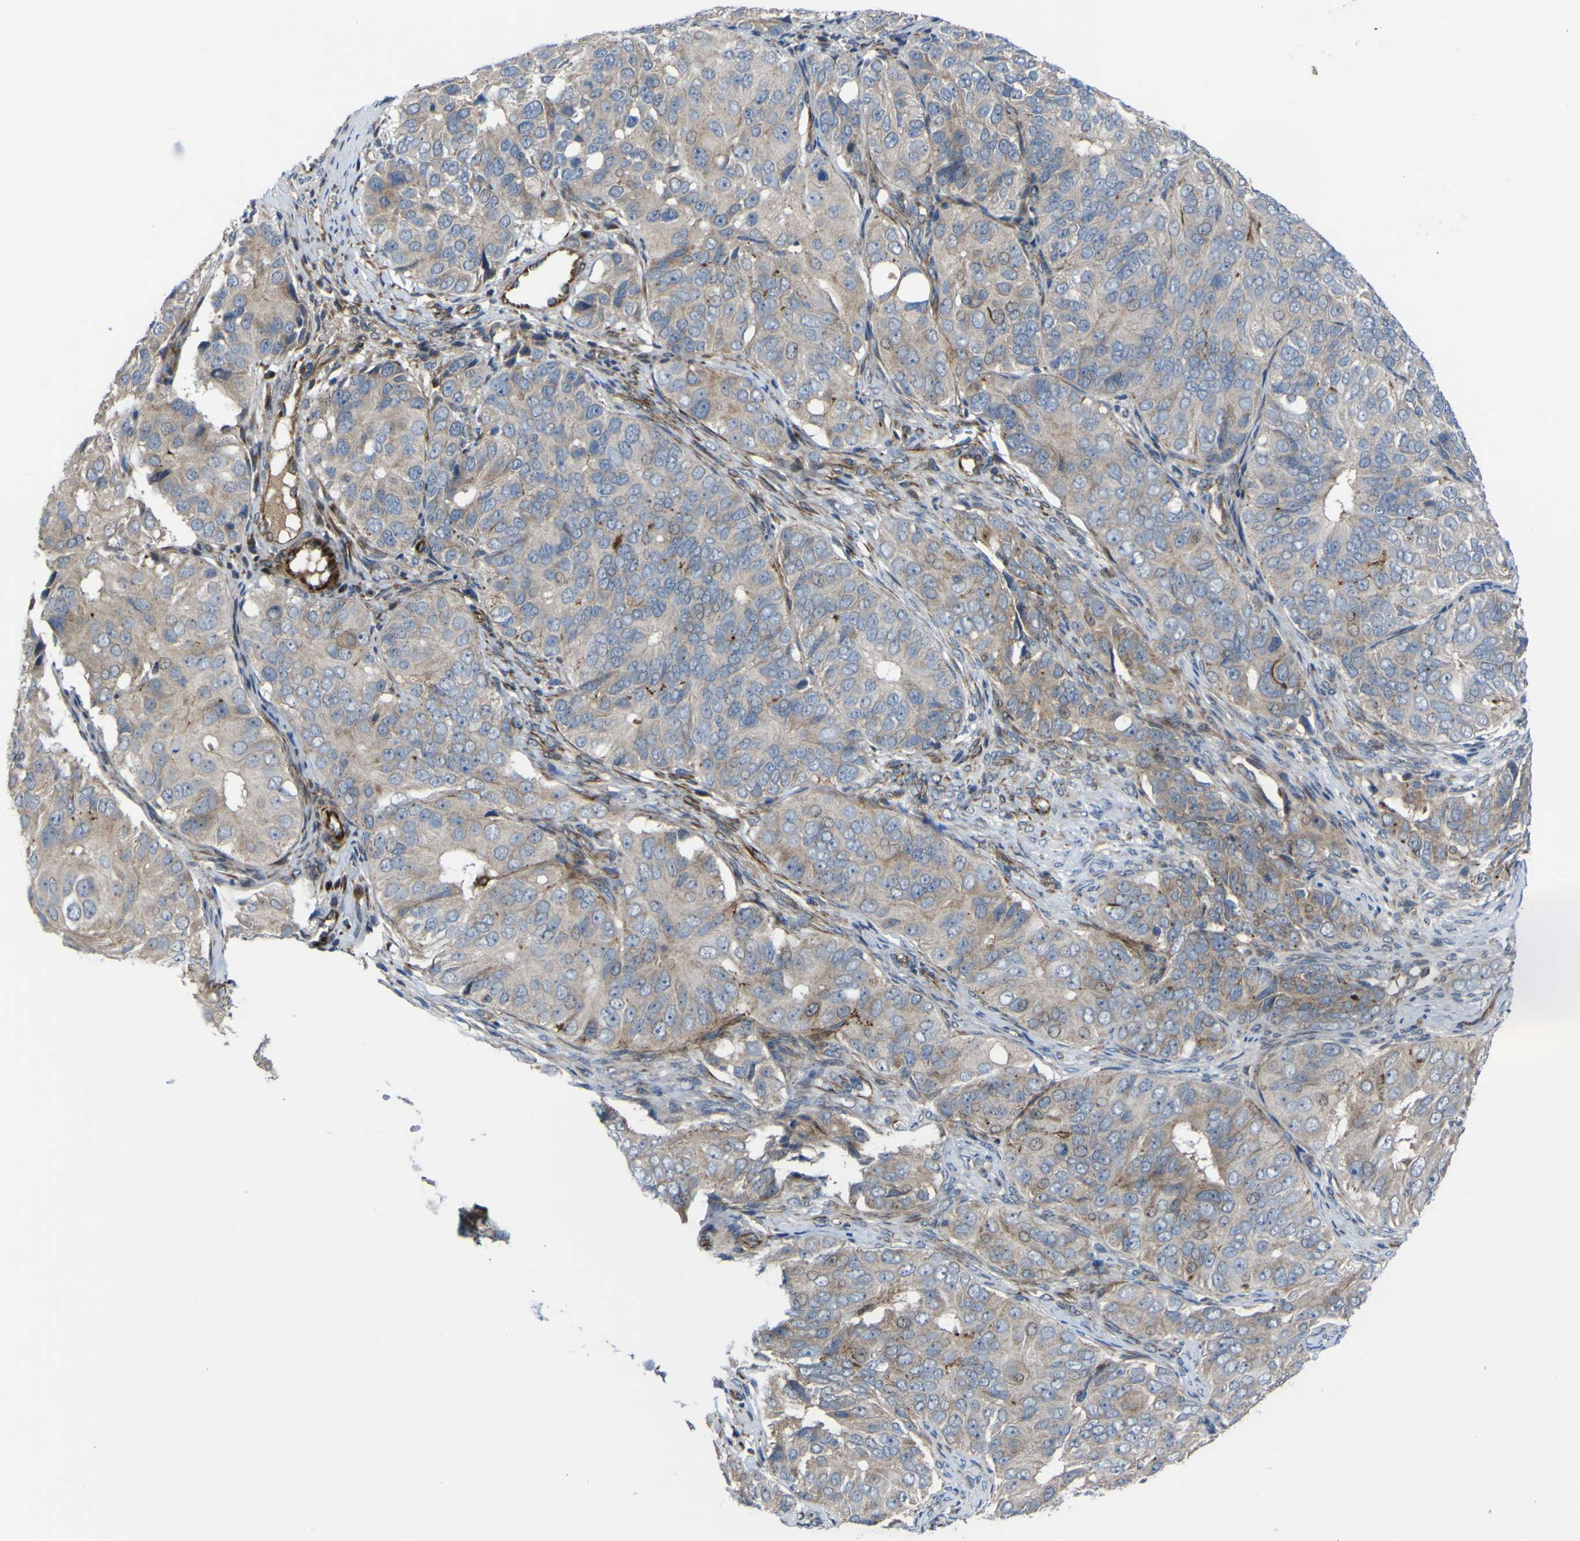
{"staining": {"intensity": "weak", "quantity": "<25%", "location": "cytoplasmic/membranous"}, "tissue": "ovarian cancer", "cell_type": "Tumor cells", "image_type": "cancer", "snomed": [{"axis": "morphology", "description": "Carcinoma, endometroid"}, {"axis": "topography", "description": "Ovary"}], "caption": "IHC photomicrograph of ovarian endometroid carcinoma stained for a protein (brown), which reveals no staining in tumor cells. The staining was performed using DAB (3,3'-diaminobenzidine) to visualize the protein expression in brown, while the nuclei were stained in blue with hematoxylin (Magnification: 20x).", "gene": "GPLD1", "patient": {"sex": "female", "age": 51}}